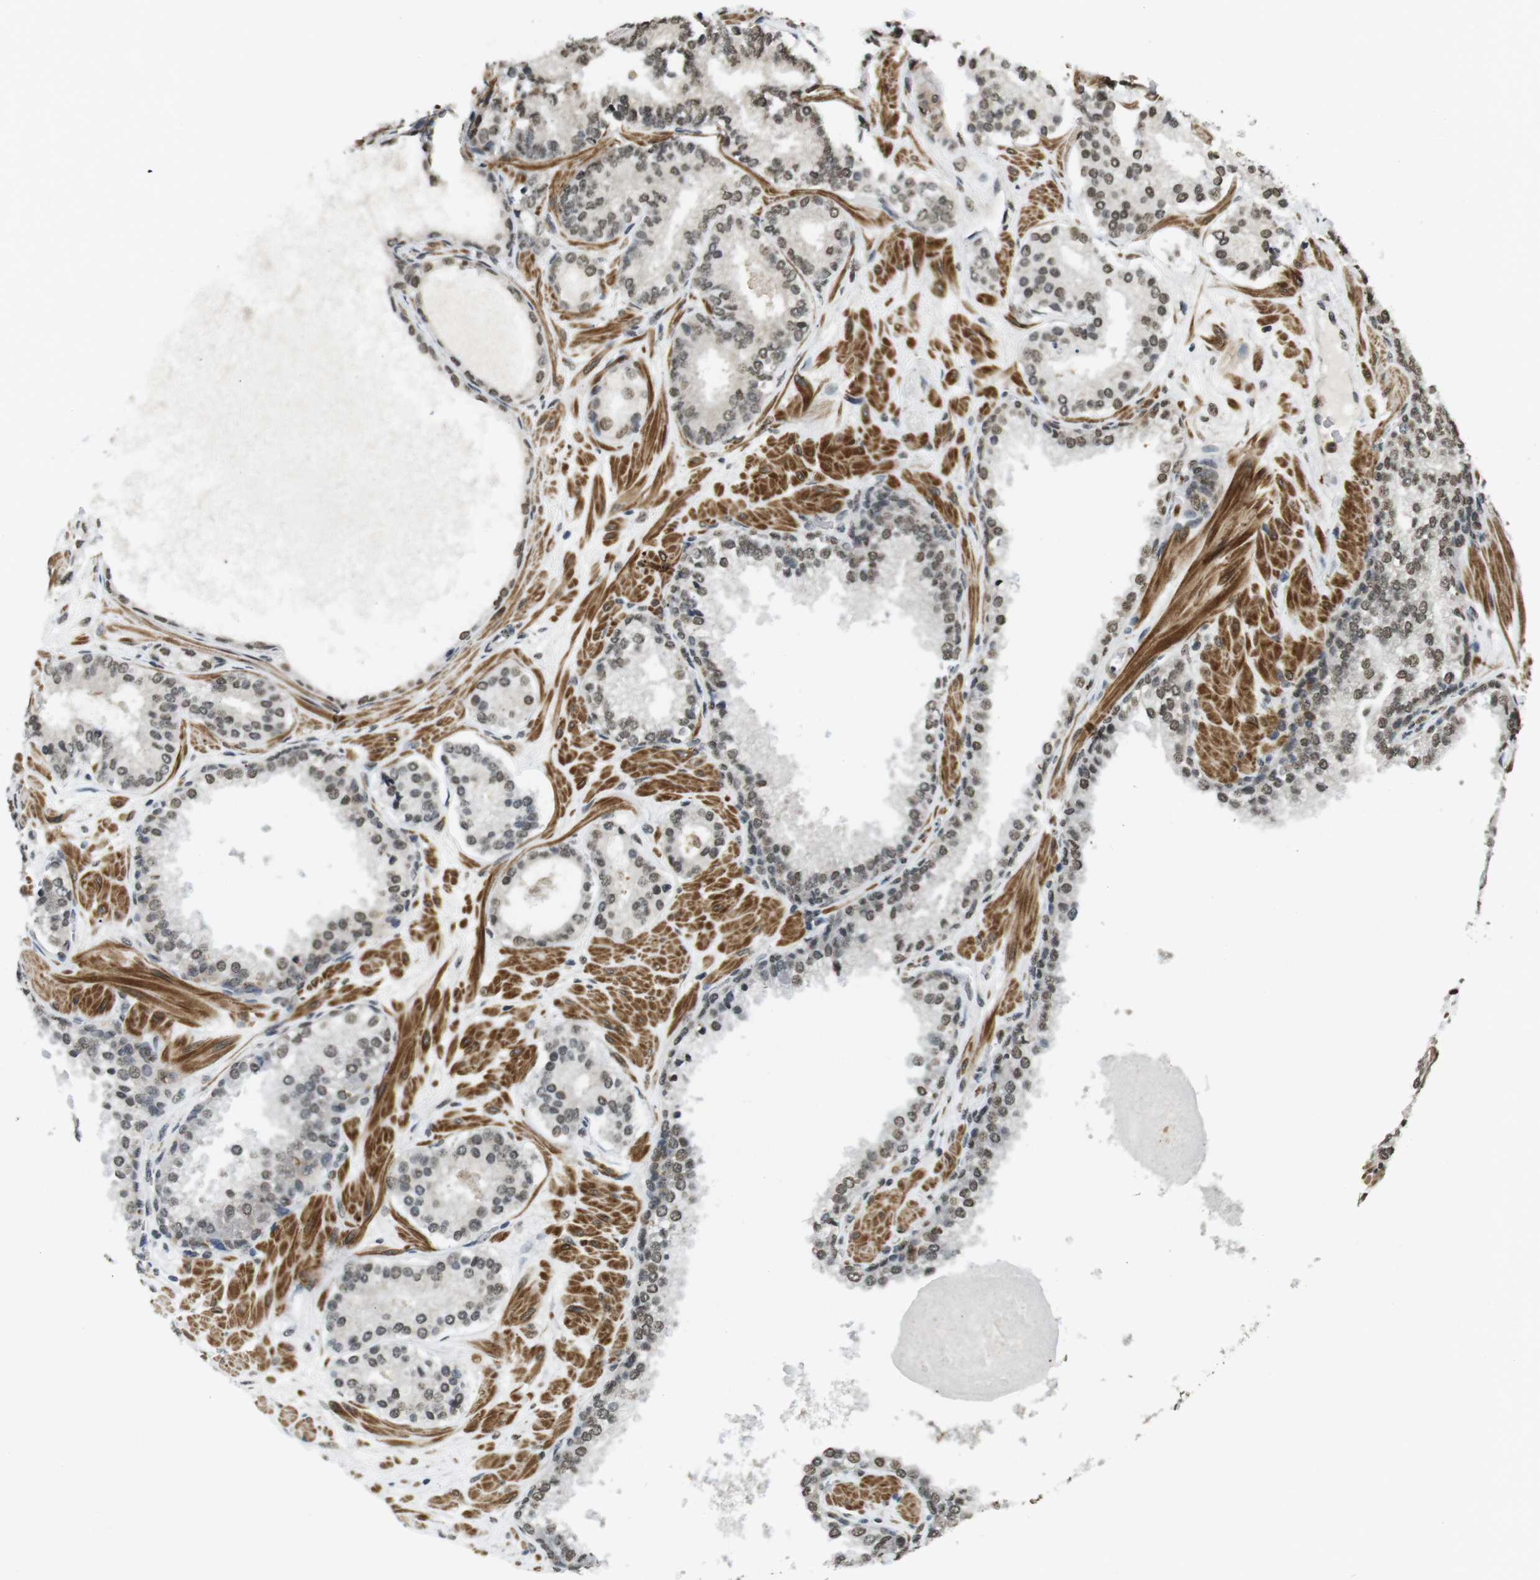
{"staining": {"intensity": "weak", "quantity": ">75%", "location": "nuclear"}, "tissue": "prostate cancer", "cell_type": "Tumor cells", "image_type": "cancer", "snomed": [{"axis": "morphology", "description": "Adenocarcinoma, Low grade"}, {"axis": "topography", "description": "Prostate"}], "caption": "Immunohistochemical staining of adenocarcinoma (low-grade) (prostate) reveals weak nuclear protein positivity in approximately >75% of tumor cells.", "gene": "USP7", "patient": {"sex": "male", "age": 63}}